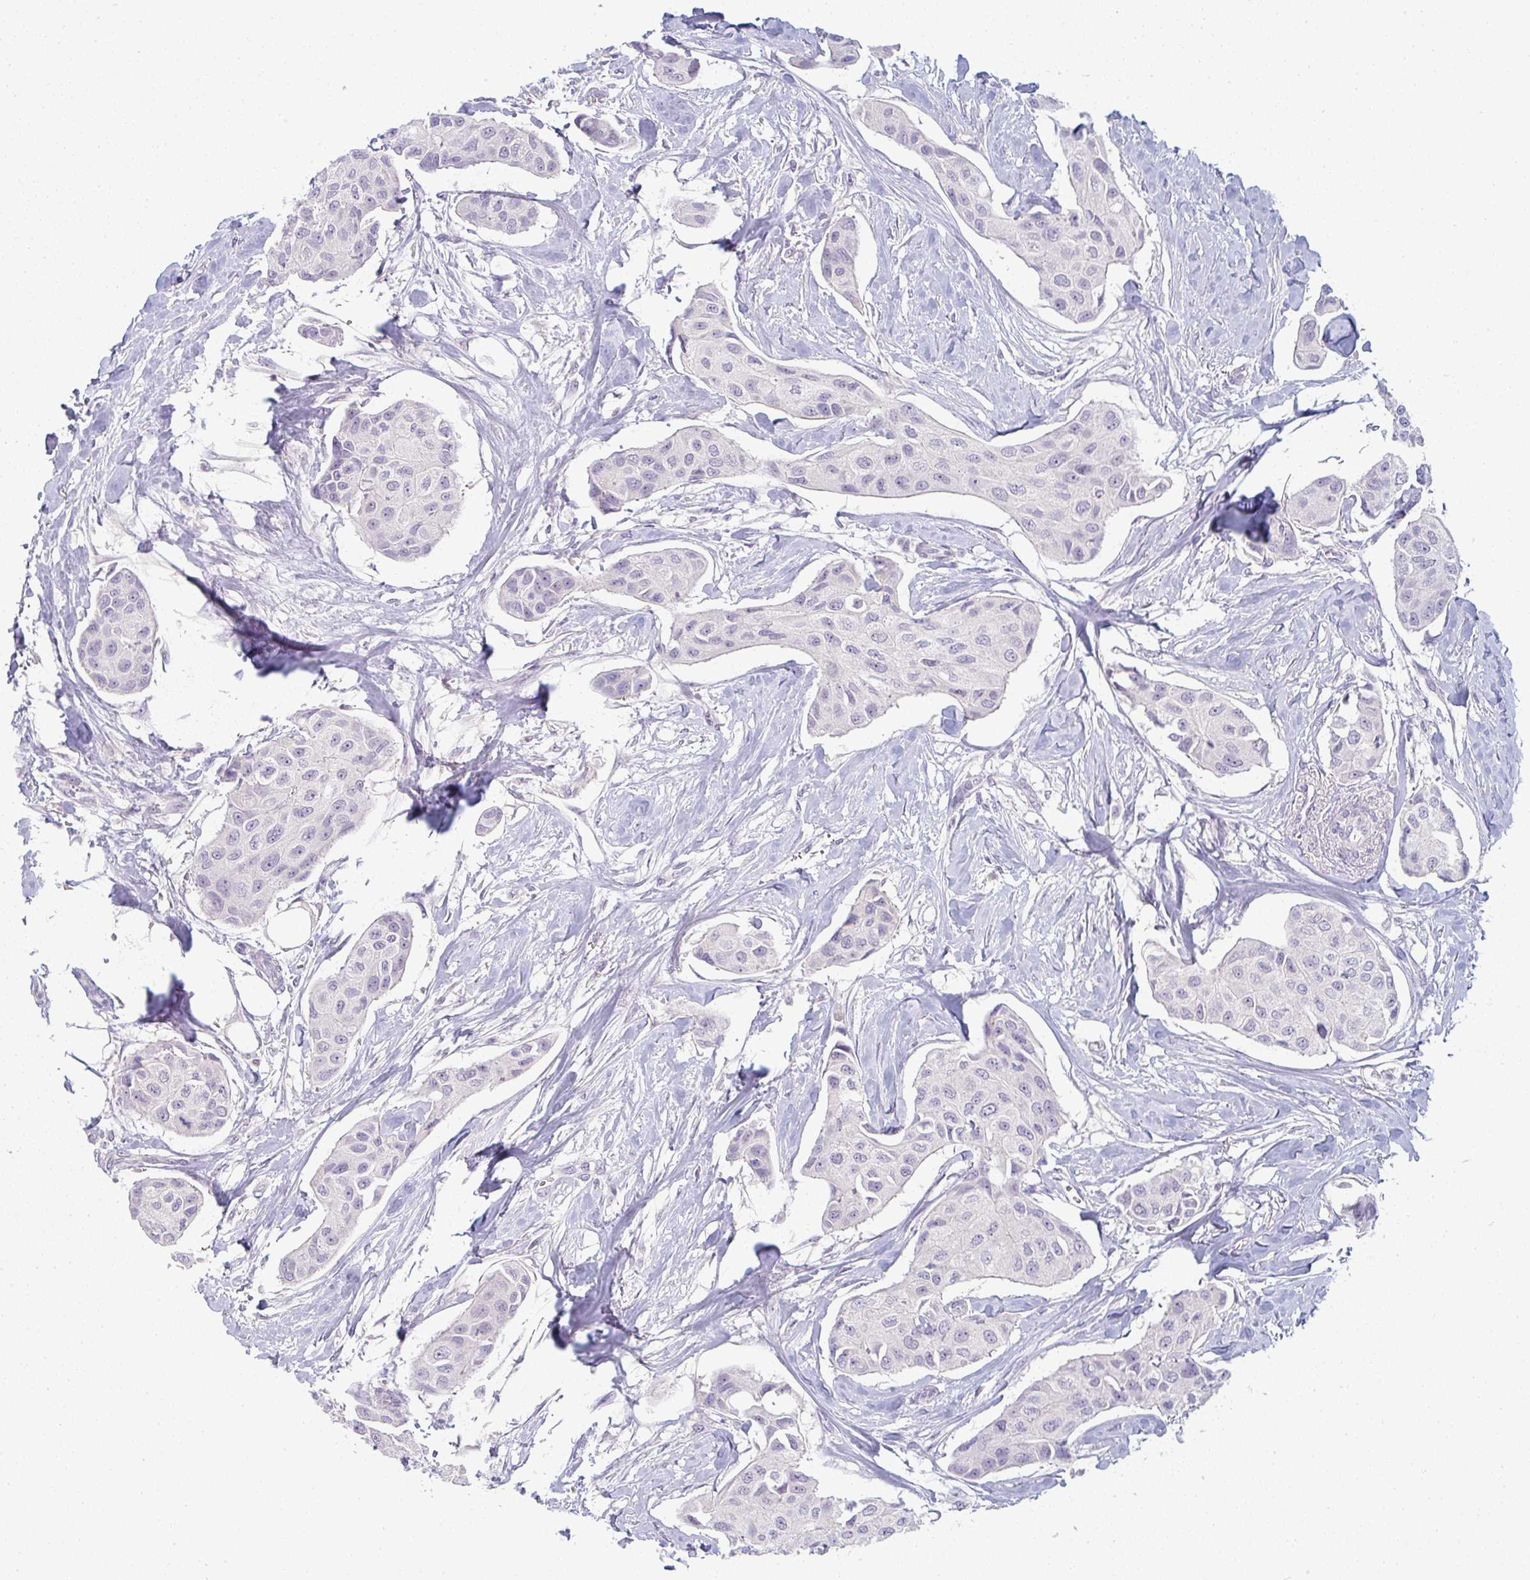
{"staining": {"intensity": "negative", "quantity": "none", "location": "none"}, "tissue": "breast cancer", "cell_type": "Tumor cells", "image_type": "cancer", "snomed": [{"axis": "morphology", "description": "Duct carcinoma"}, {"axis": "topography", "description": "Breast"}, {"axis": "topography", "description": "Lymph node"}], "caption": "High power microscopy image of an immunohistochemistry (IHC) photomicrograph of breast cancer (intraductal carcinoma), revealing no significant staining in tumor cells.", "gene": "PPFIA4", "patient": {"sex": "female", "age": 80}}